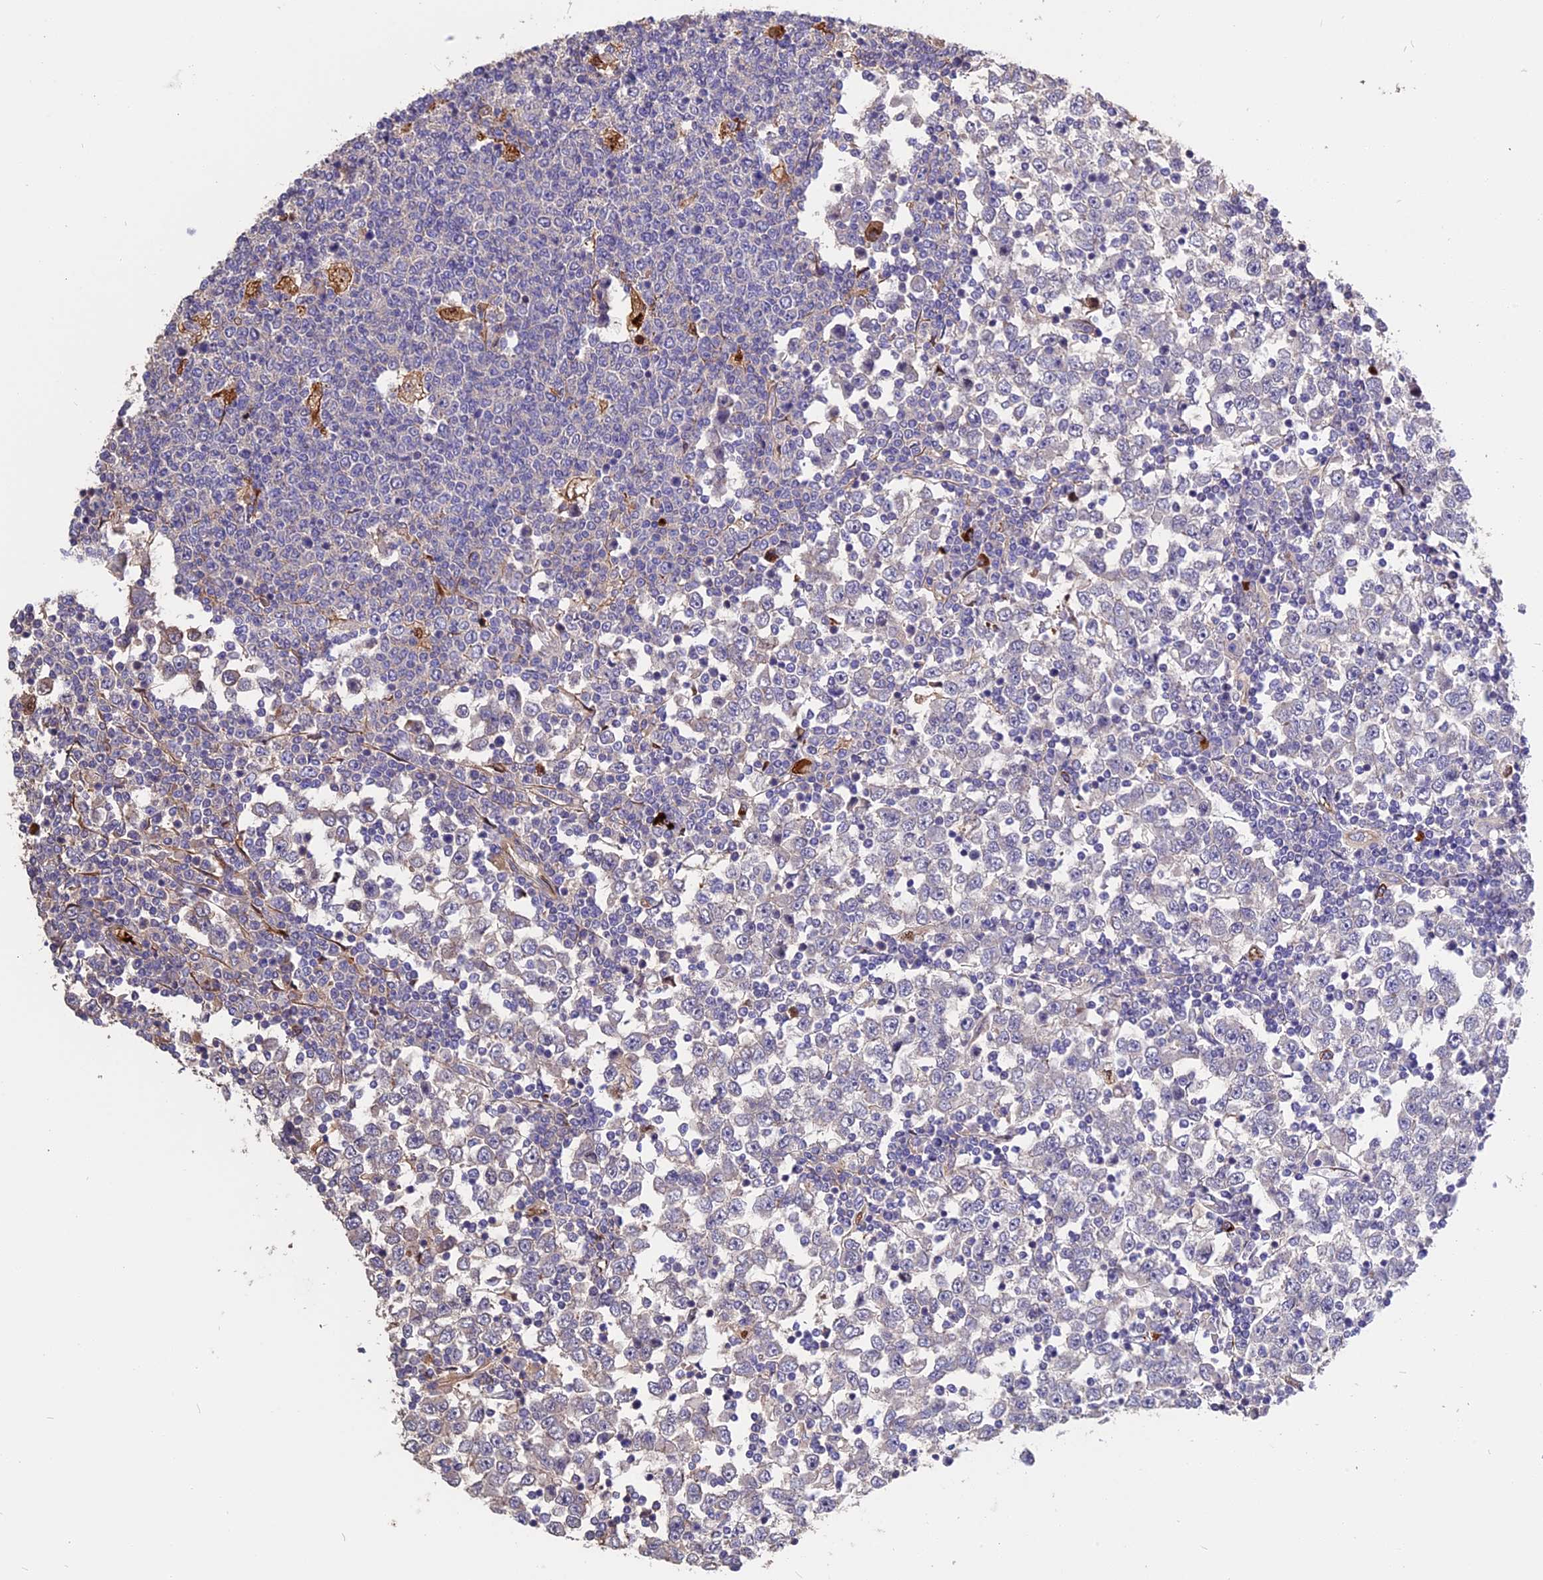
{"staining": {"intensity": "negative", "quantity": "none", "location": "none"}, "tissue": "testis cancer", "cell_type": "Tumor cells", "image_type": "cancer", "snomed": [{"axis": "morphology", "description": "Seminoma, NOS"}, {"axis": "topography", "description": "Testis"}], "caption": "Testis cancer stained for a protein using IHC reveals no expression tumor cells.", "gene": "MFSD2A", "patient": {"sex": "male", "age": 65}}